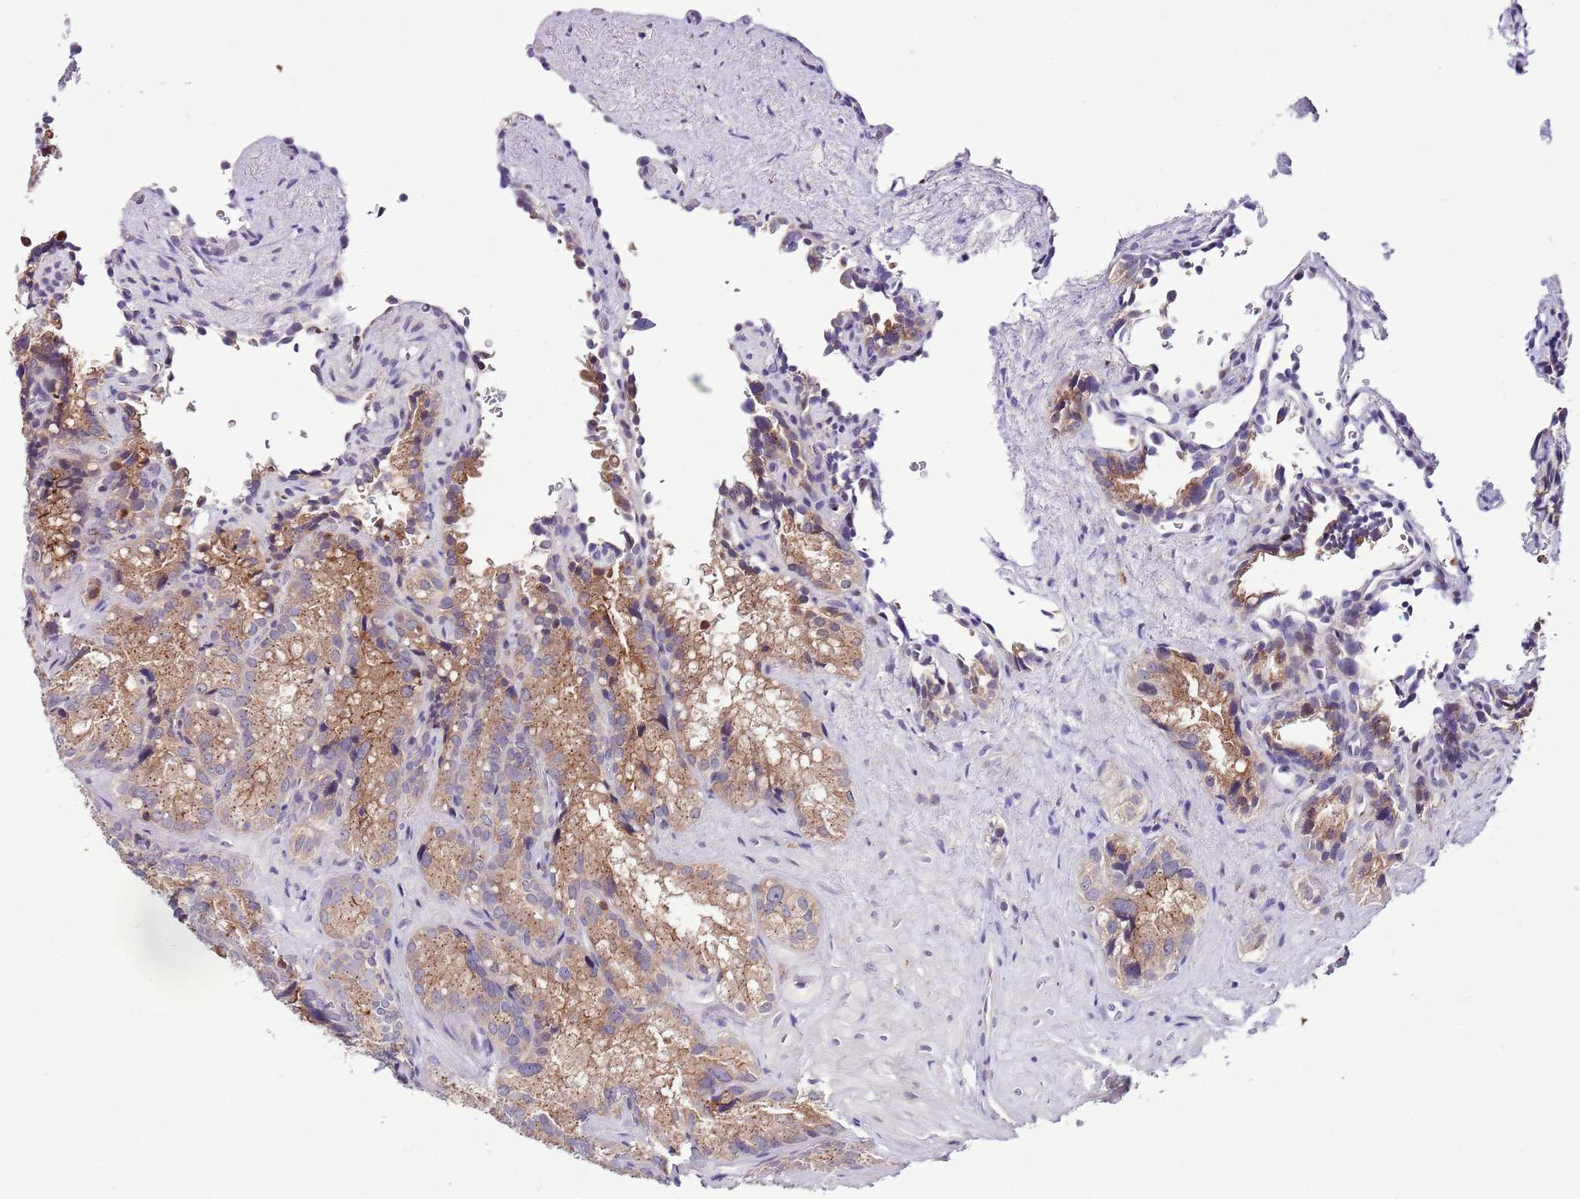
{"staining": {"intensity": "moderate", "quantity": ">75%", "location": "cytoplasmic/membranous"}, "tissue": "seminal vesicle", "cell_type": "Glandular cells", "image_type": "normal", "snomed": [{"axis": "morphology", "description": "Normal tissue, NOS"}, {"axis": "topography", "description": "Seminal veicle"}], "caption": "Human seminal vesicle stained for a protein (brown) reveals moderate cytoplasmic/membranous positive positivity in about >75% of glandular cells.", "gene": "ZSWIM1", "patient": {"sex": "male", "age": 62}}